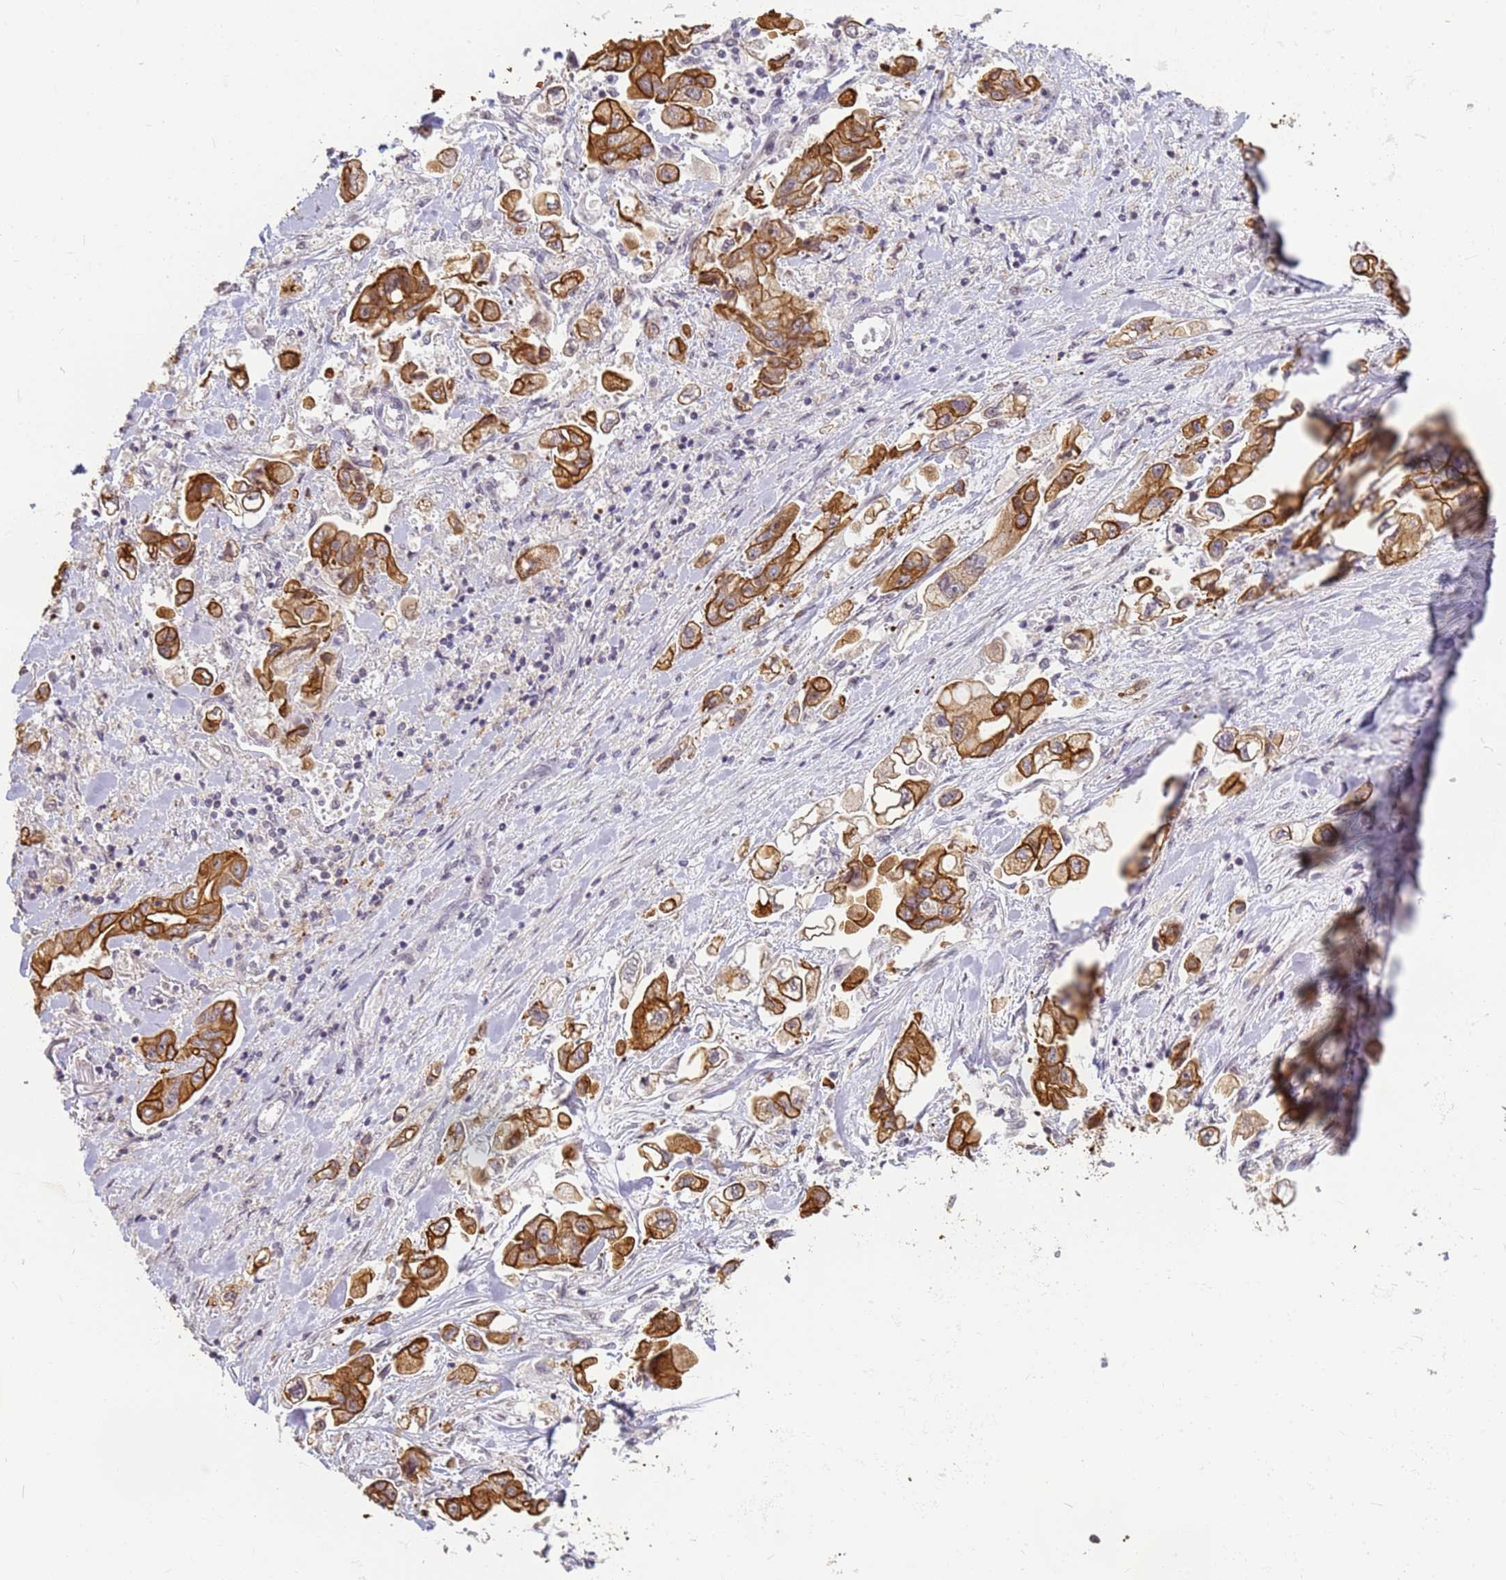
{"staining": {"intensity": "strong", "quantity": ">75%", "location": "cytoplasmic/membranous"}, "tissue": "stomach cancer", "cell_type": "Tumor cells", "image_type": "cancer", "snomed": [{"axis": "morphology", "description": "Adenocarcinoma, NOS"}, {"axis": "topography", "description": "Stomach"}], "caption": "Approximately >75% of tumor cells in stomach cancer reveal strong cytoplasmic/membranous protein expression as visualized by brown immunohistochemical staining.", "gene": "VWA3A", "patient": {"sex": "male", "age": 62}}